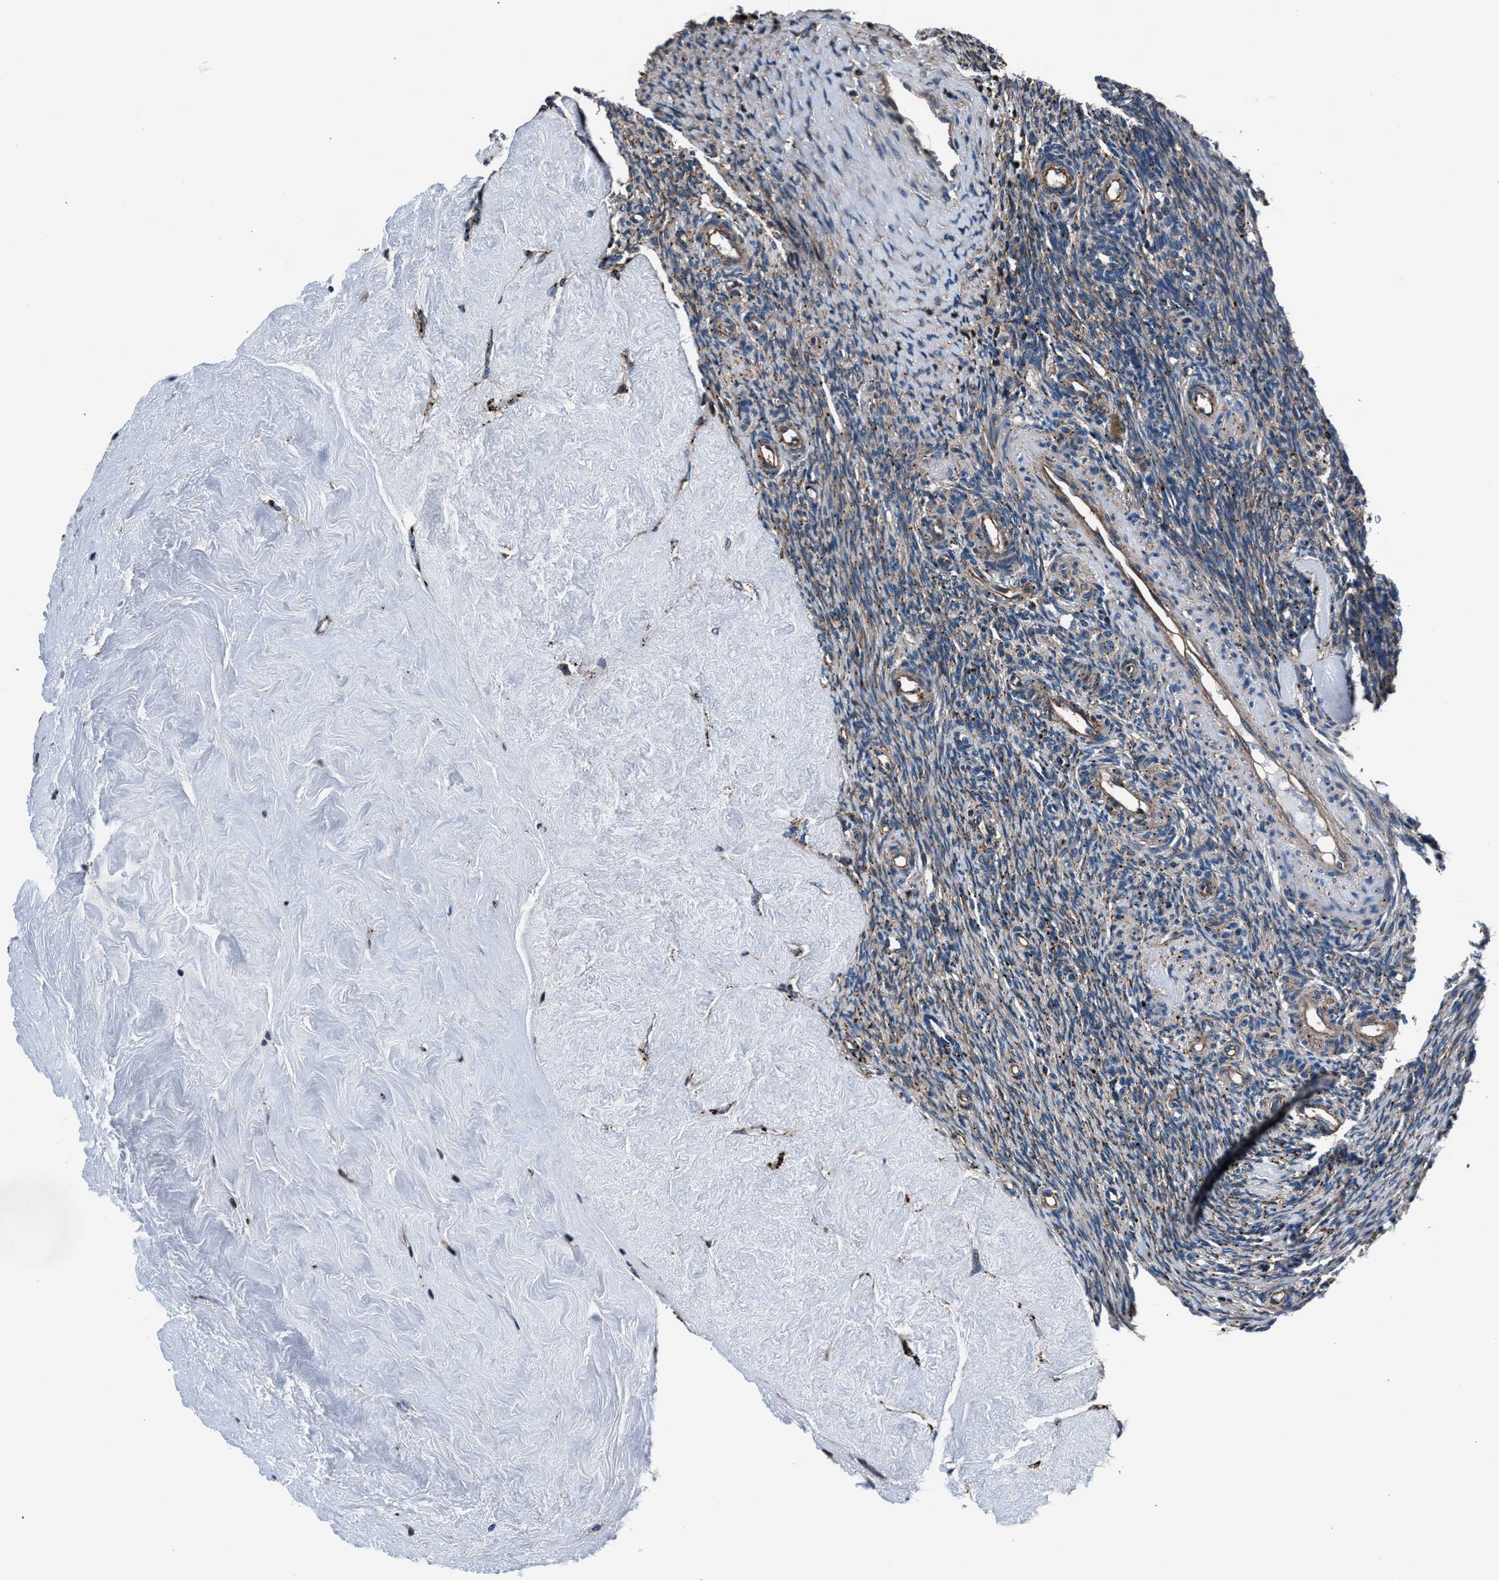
{"staining": {"intensity": "strong", "quantity": "<25%", "location": "cytoplasmic/membranous"}, "tissue": "ovary", "cell_type": "Follicle cells", "image_type": "normal", "snomed": [{"axis": "morphology", "description": "Normal tissue, NOS"}, {"axis": "topography", "description": "Ovary"}], "caption": "Ovary stained for a protein exhibits strong cytoplasmic/membranous positivity in follicle cells. The staining is performed using DAB (3,3'-diaminobenzidine) brown chromogen to label protein expression. The nuclei are counter-stained blue using hematoxylin.", "gene": "MFSD11", "patient": {"sex": "female", "age": 41}}